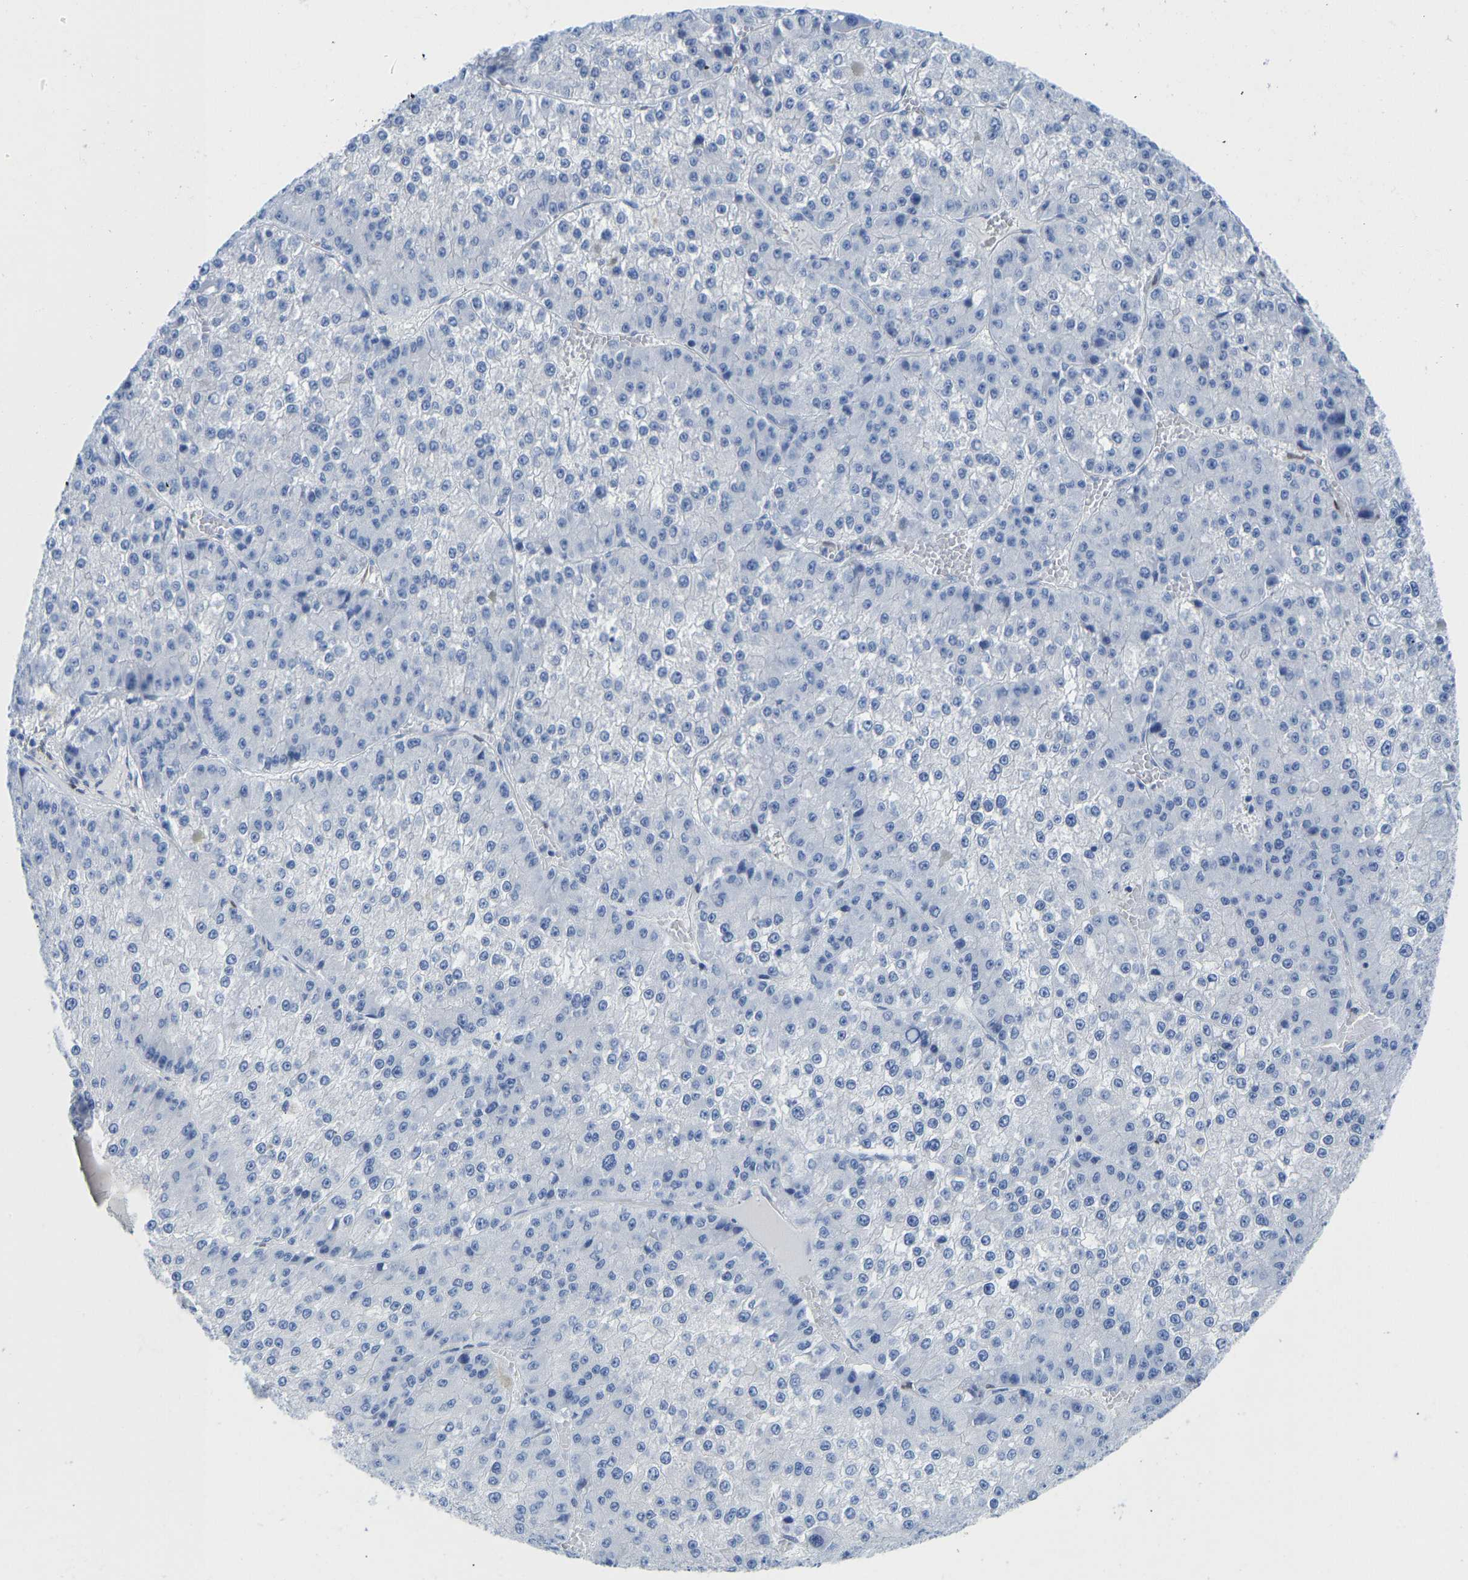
{"staining": {"intensity": "negative", "quantity": "none", "location": "none"}, "tissue": "liver cancer", "cell_type": "Tumor cells", "image_type": "cancer", "snomed": [{"axis": "morphology", "description": "Carcinoma, Hepatocellular, NOS"}, {"axis": "topography", "description": "Liver"}], "caption": "Liver hepatocellular carcinoma stained for a protein using immunohistochemistry demonstrates no positivity tumor cells.", "gene": "NKAIN3", "patient": {"sex": "female", "age": 73}}